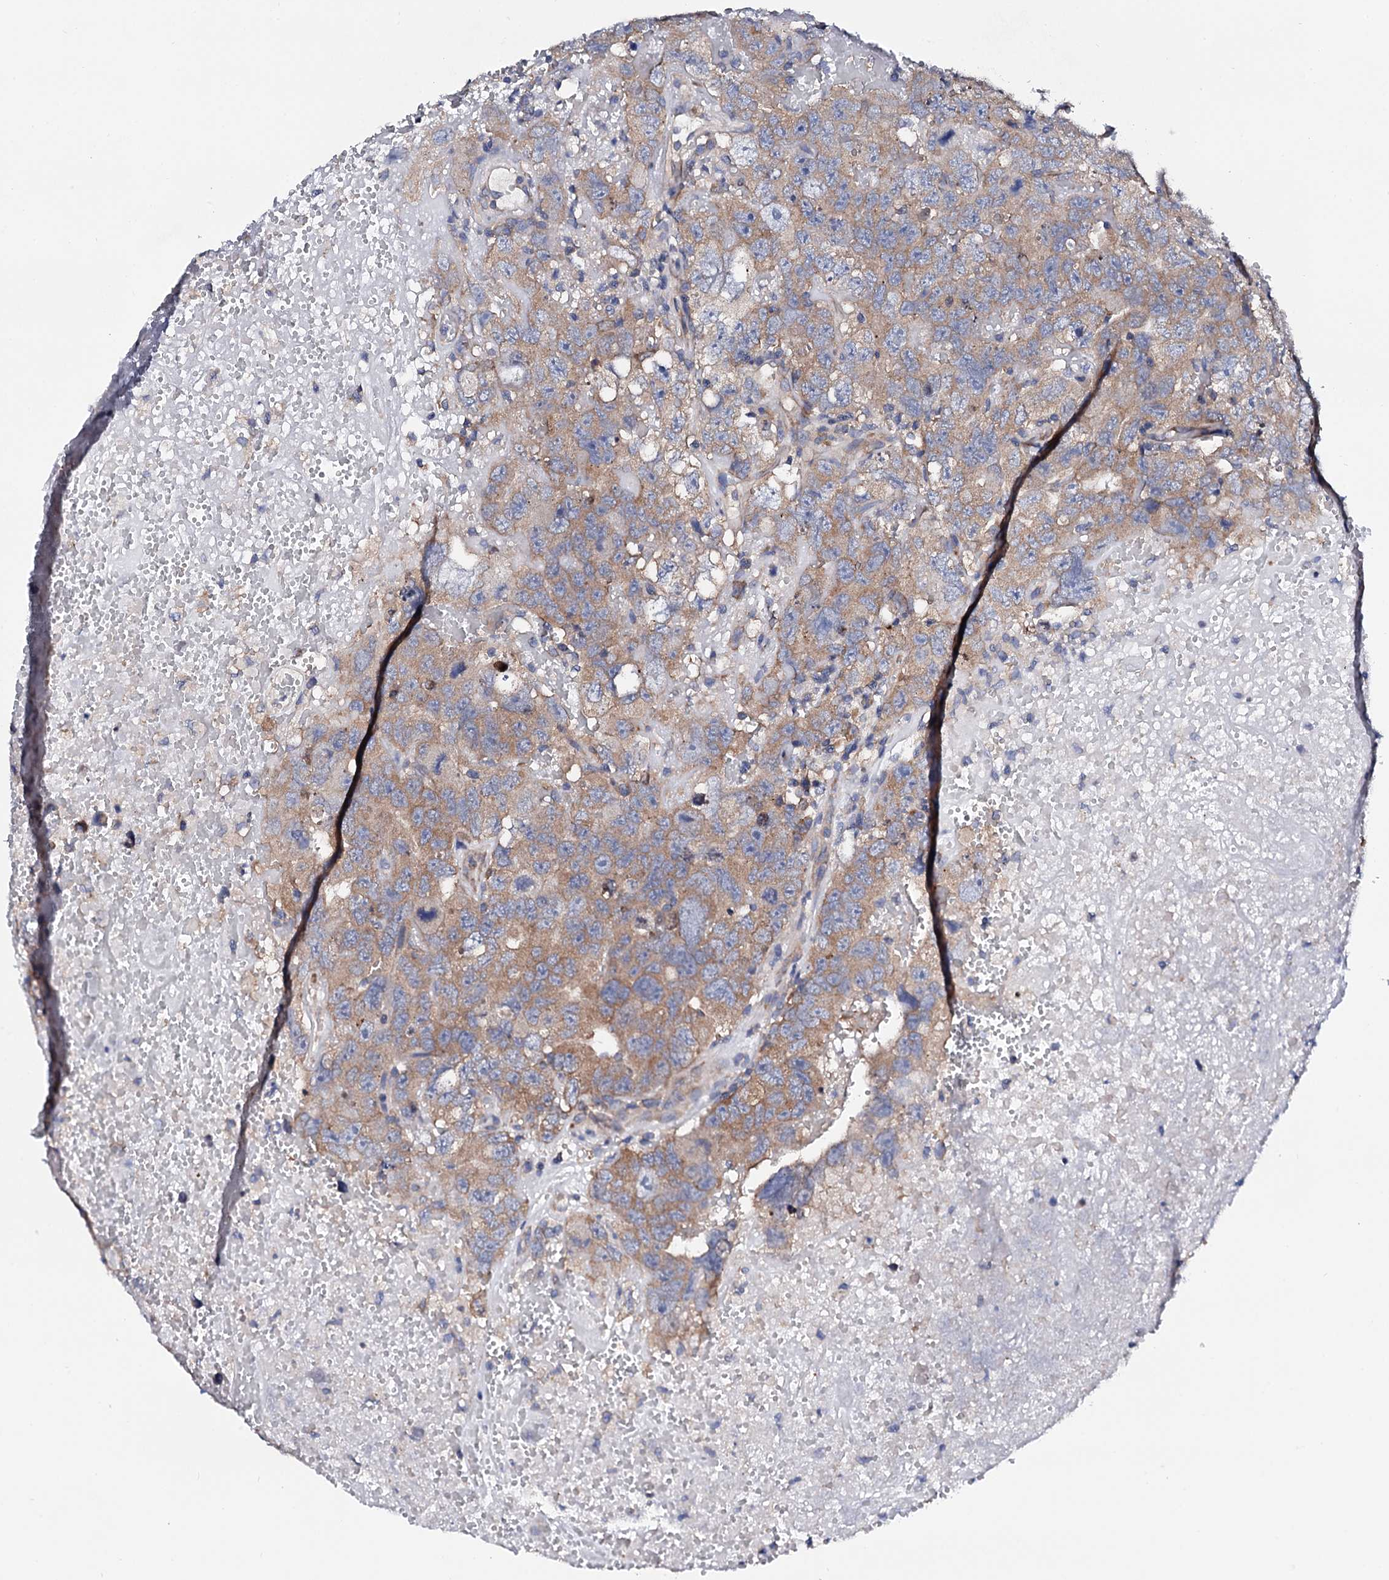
{"staining": {"intensity": "moderate", "quantity": ">75%", "location": "cytoplasmic/membranous"}, "tissue": "testis cancer", "cell_type": "Tumor cells", "image_type": "cancer", "snomed": [{"axis": "morphology", "description": "Carcinoma, Embryonal, NOS"}, {"axis": "topography", "description": "Testis"}], "caption": "A brown stain highlights moderate cytoplasmic/membranous expression of a protein in human testis cancer (embryonal carcinoma) tumor cells.", "gene": "NUP58", "patient": {"sex": "male", "age": 45}}